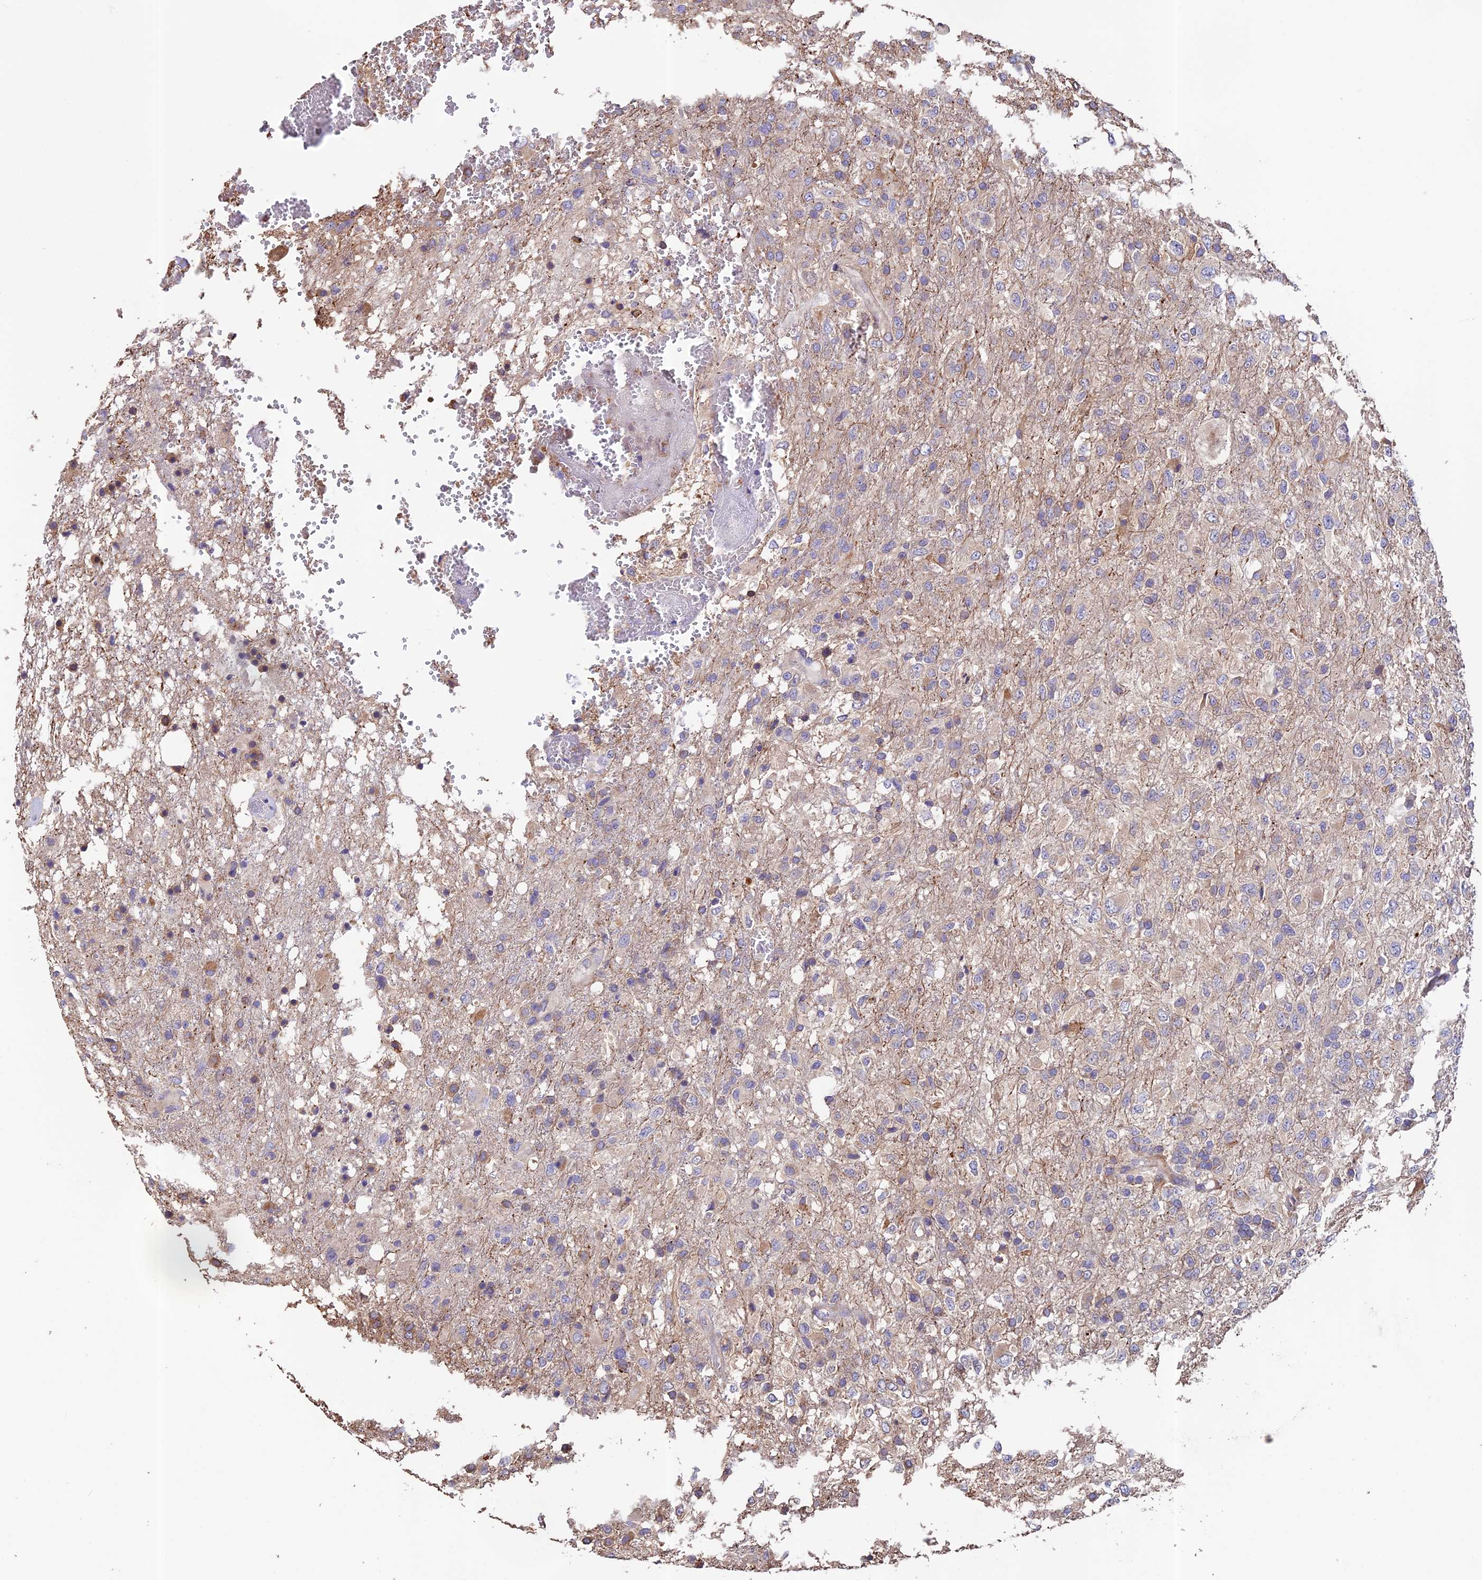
{"staining": {"intensity": "negative", "quantity": "none", "location": "none"}, "tissue": "glioma", "cell_type": "Tumor cells", "image_type": "cancer", "snomed": [{"axis": "morphology", "description": "Glioma, malignant, High grade"}, {"axis": "topography", "description": "Brain"}], "caption": "High magnification brightfield microscopy of malignant glioma (high-grade) stained with DAB (3,3'-diaminobenzidine) (brown) and counterstained with hematoxylin (blue): tumor cells show no significant positivity.", "gene": "EMC3", "patient": {"sex": "female", "age": 74}}